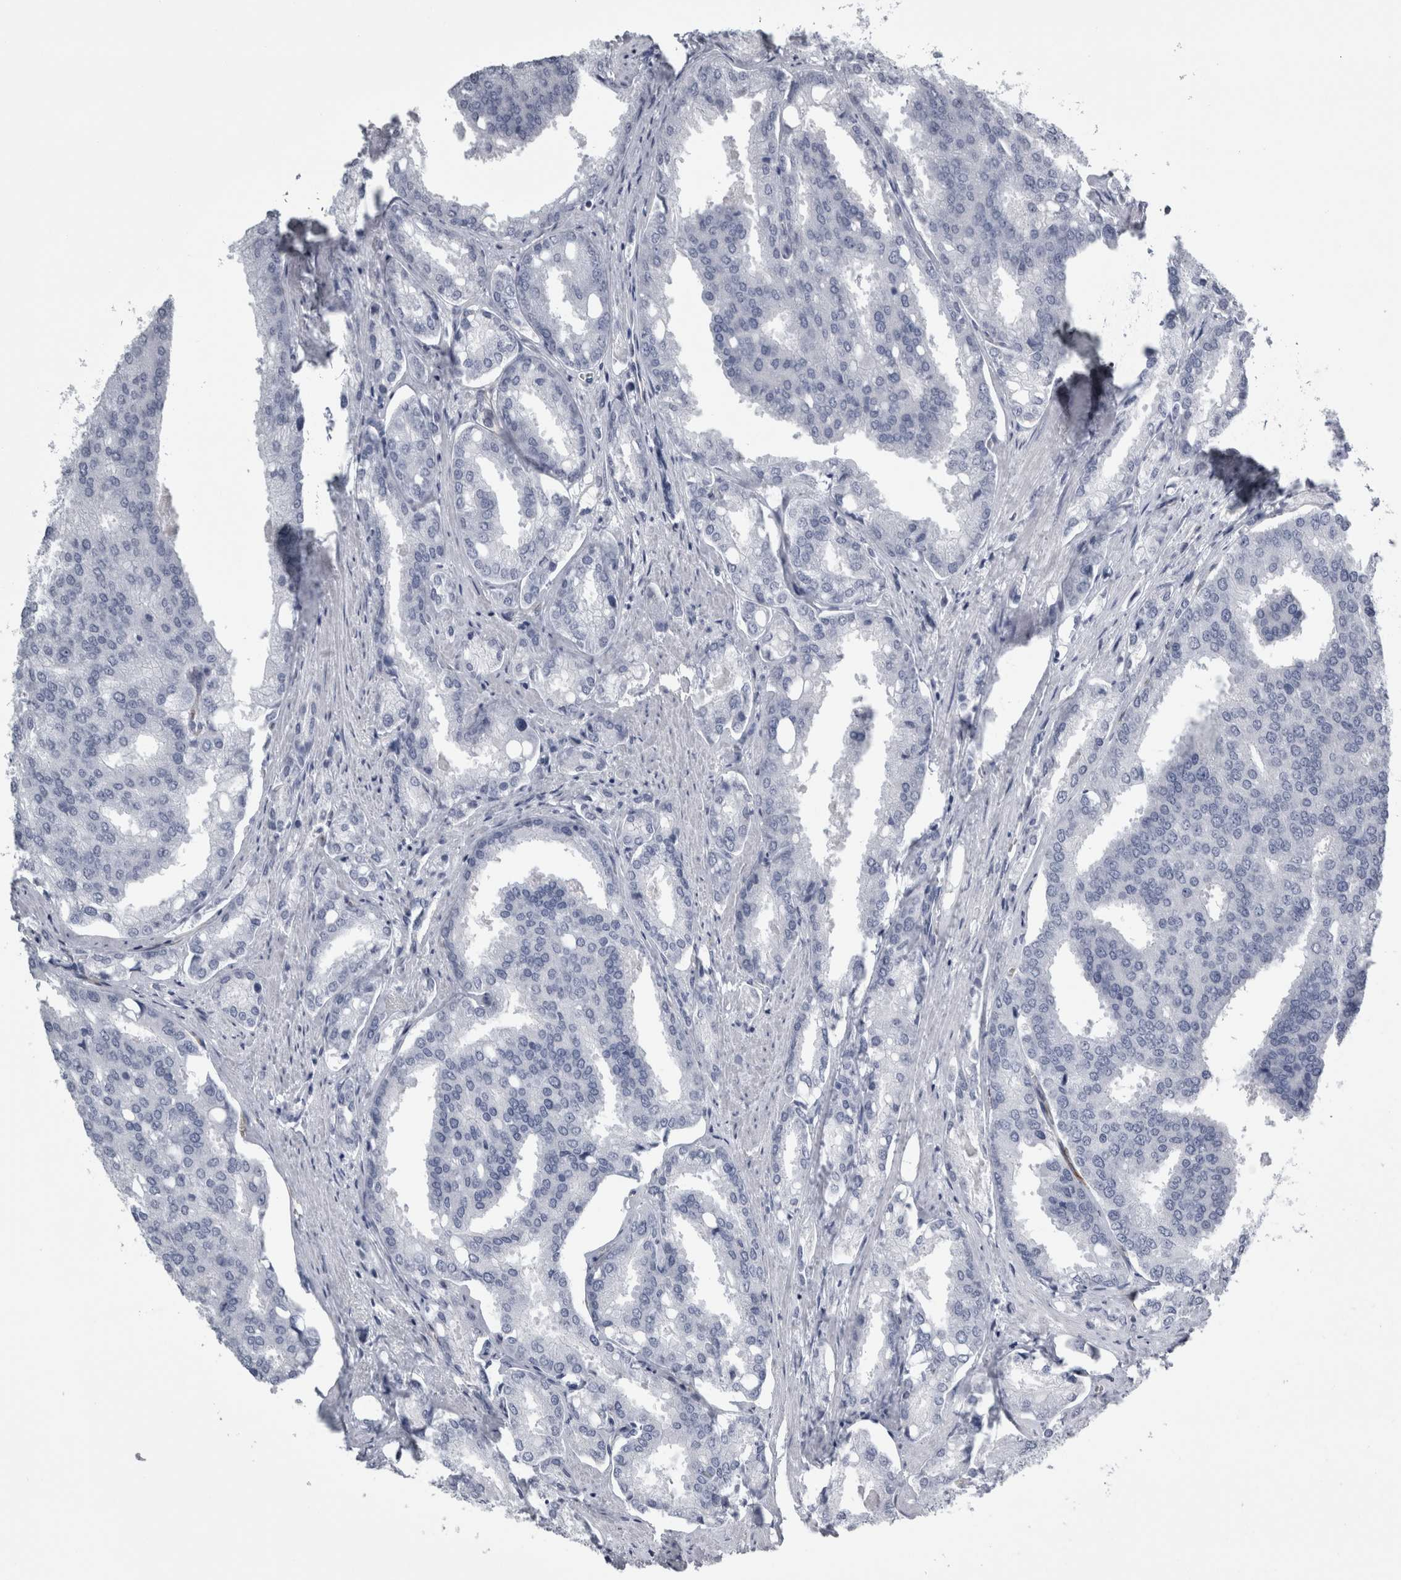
{"staining": {"intensity": "negative", "quantity": "none", "location": "none"}, "tissue": "prostate cancer", "cell_type": "Tumor cells", "image_type": "cancer", "snomed": [{"axis": "morphology", "description": "Adenocarcinoma, High grade"}, {"axis": "topography", "description": "Prostate"}], "caption": "Immunohistochemistry photomicrograph of prostate cancer (adenocarcinoma (high-grade)) stained for a protein (brown), which reveals no staining in tumor cells.", "gene": "VWDE", "patient": {"sex": "male", "age": 50}}